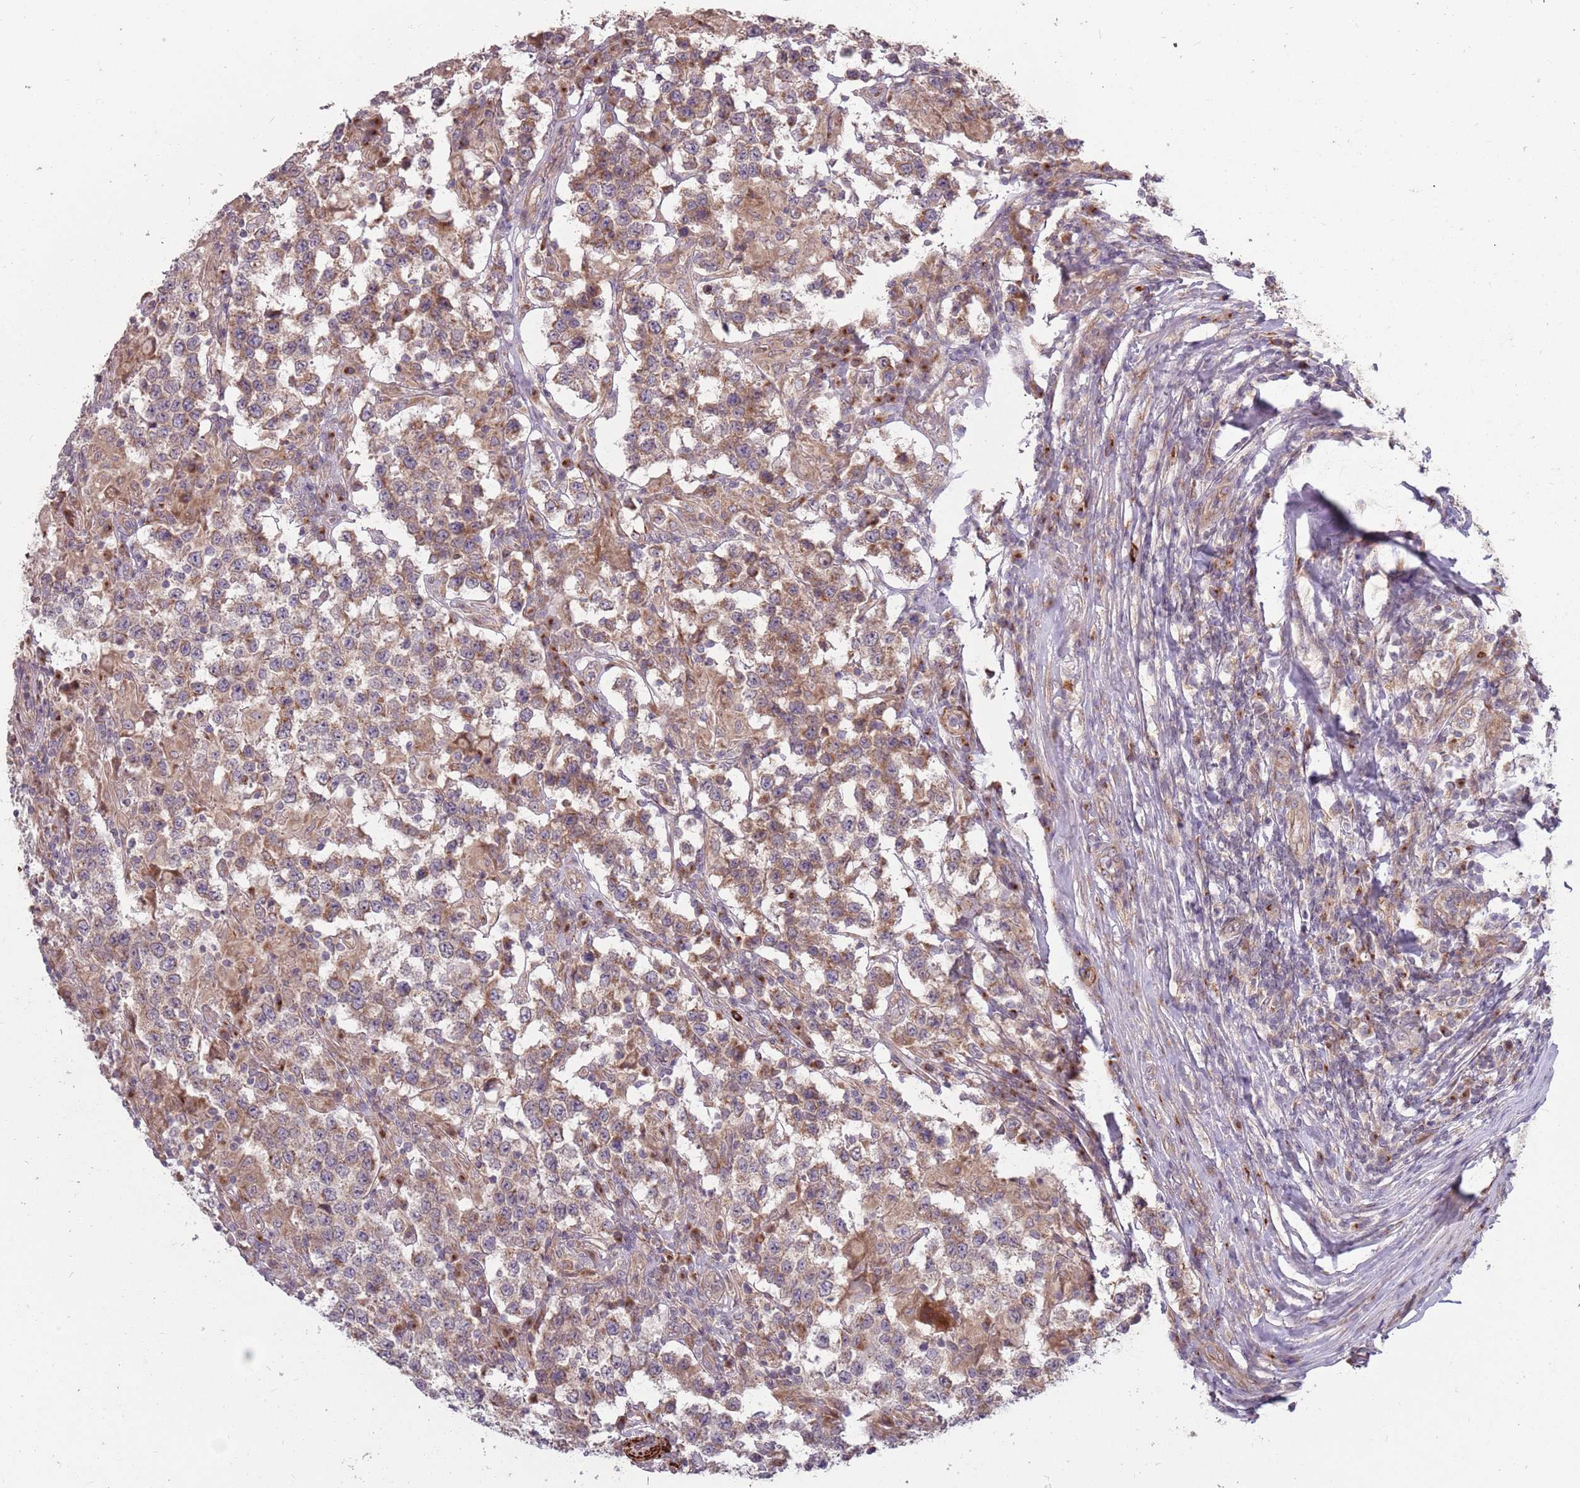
{"staining": {"intensity": "weak", "quantity": "25%-75%", "location": "cytoplasmic/membranous"}, "tissue": "testis cancer", "cell_type": "Tumor cells", "image_type": "cancer", "snomed": [{"axis": "morphology", "description": "Seminoma, NOS"}, {"axis": "morphology", "description": "Carcinoma, Embryonal, NOS"}, {"axis": "topography", "description": "Testis"}], "caption": "Testis cancer stained with a brown dye shows weak cytoplasmic/membranous positive staining in approximately 25%-75% of tumor cells.", "gene": "PLD6", "patient": {"sex": "male", "age": 41}}